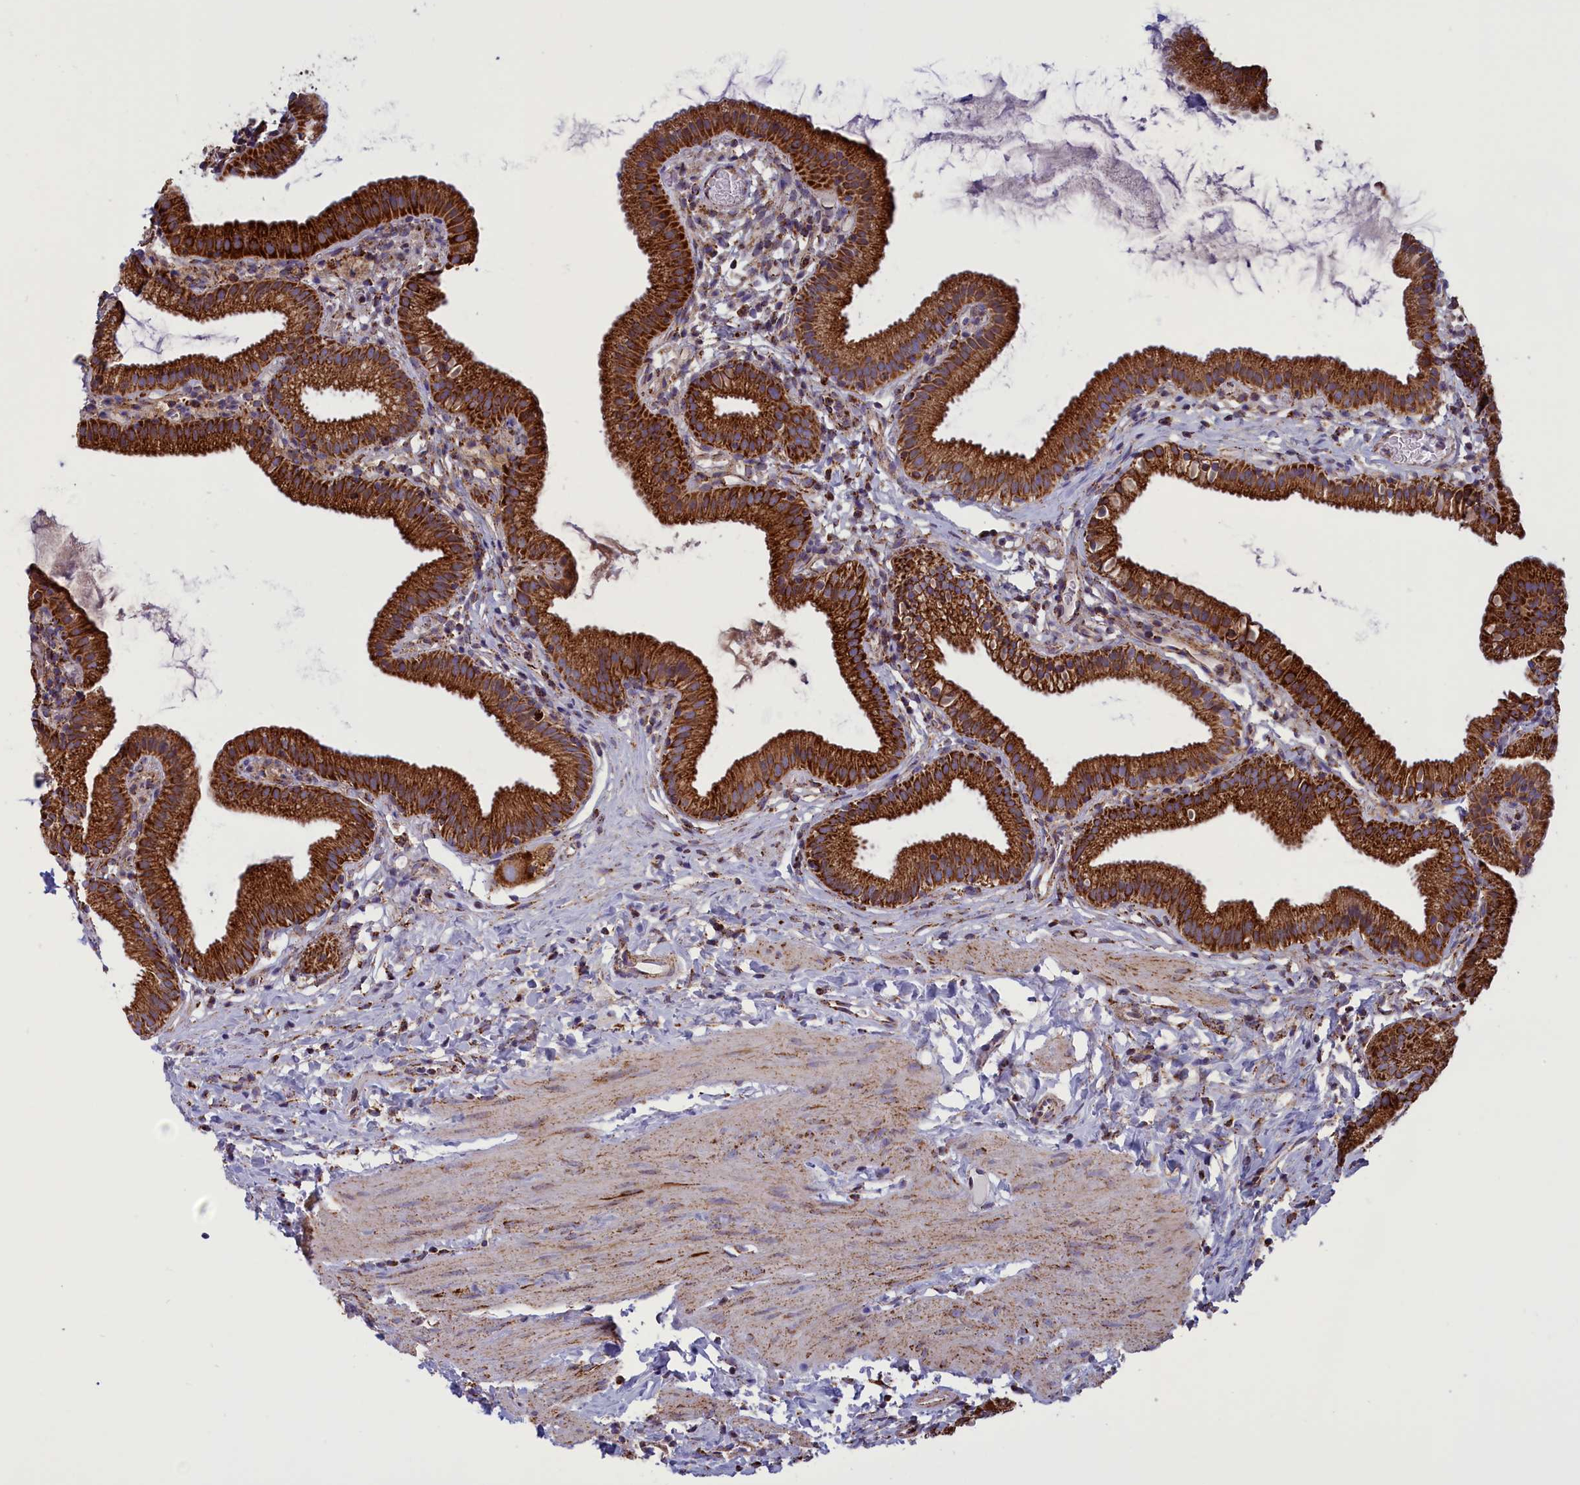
{"staining": {"intensity": "strong", "quantity": ">75%", "location": "cytoplasmic/membranous"}, "tissue": "gallbladder", "cell_type": "Glandular cells", "image_type": "normal", "snomed": [{"axis": "morphology", "description": "Normal tissue, NOS"}, {"axis": "topography", "description": "Gallbladder"}], "caption": "A micrograph of human gallbladder stained for a protein reveals strong cytoplasmic/membranous brown staining in glandular cells.", "gene": "ISOC2", "patient": {"sex": "female", "age": 46}}